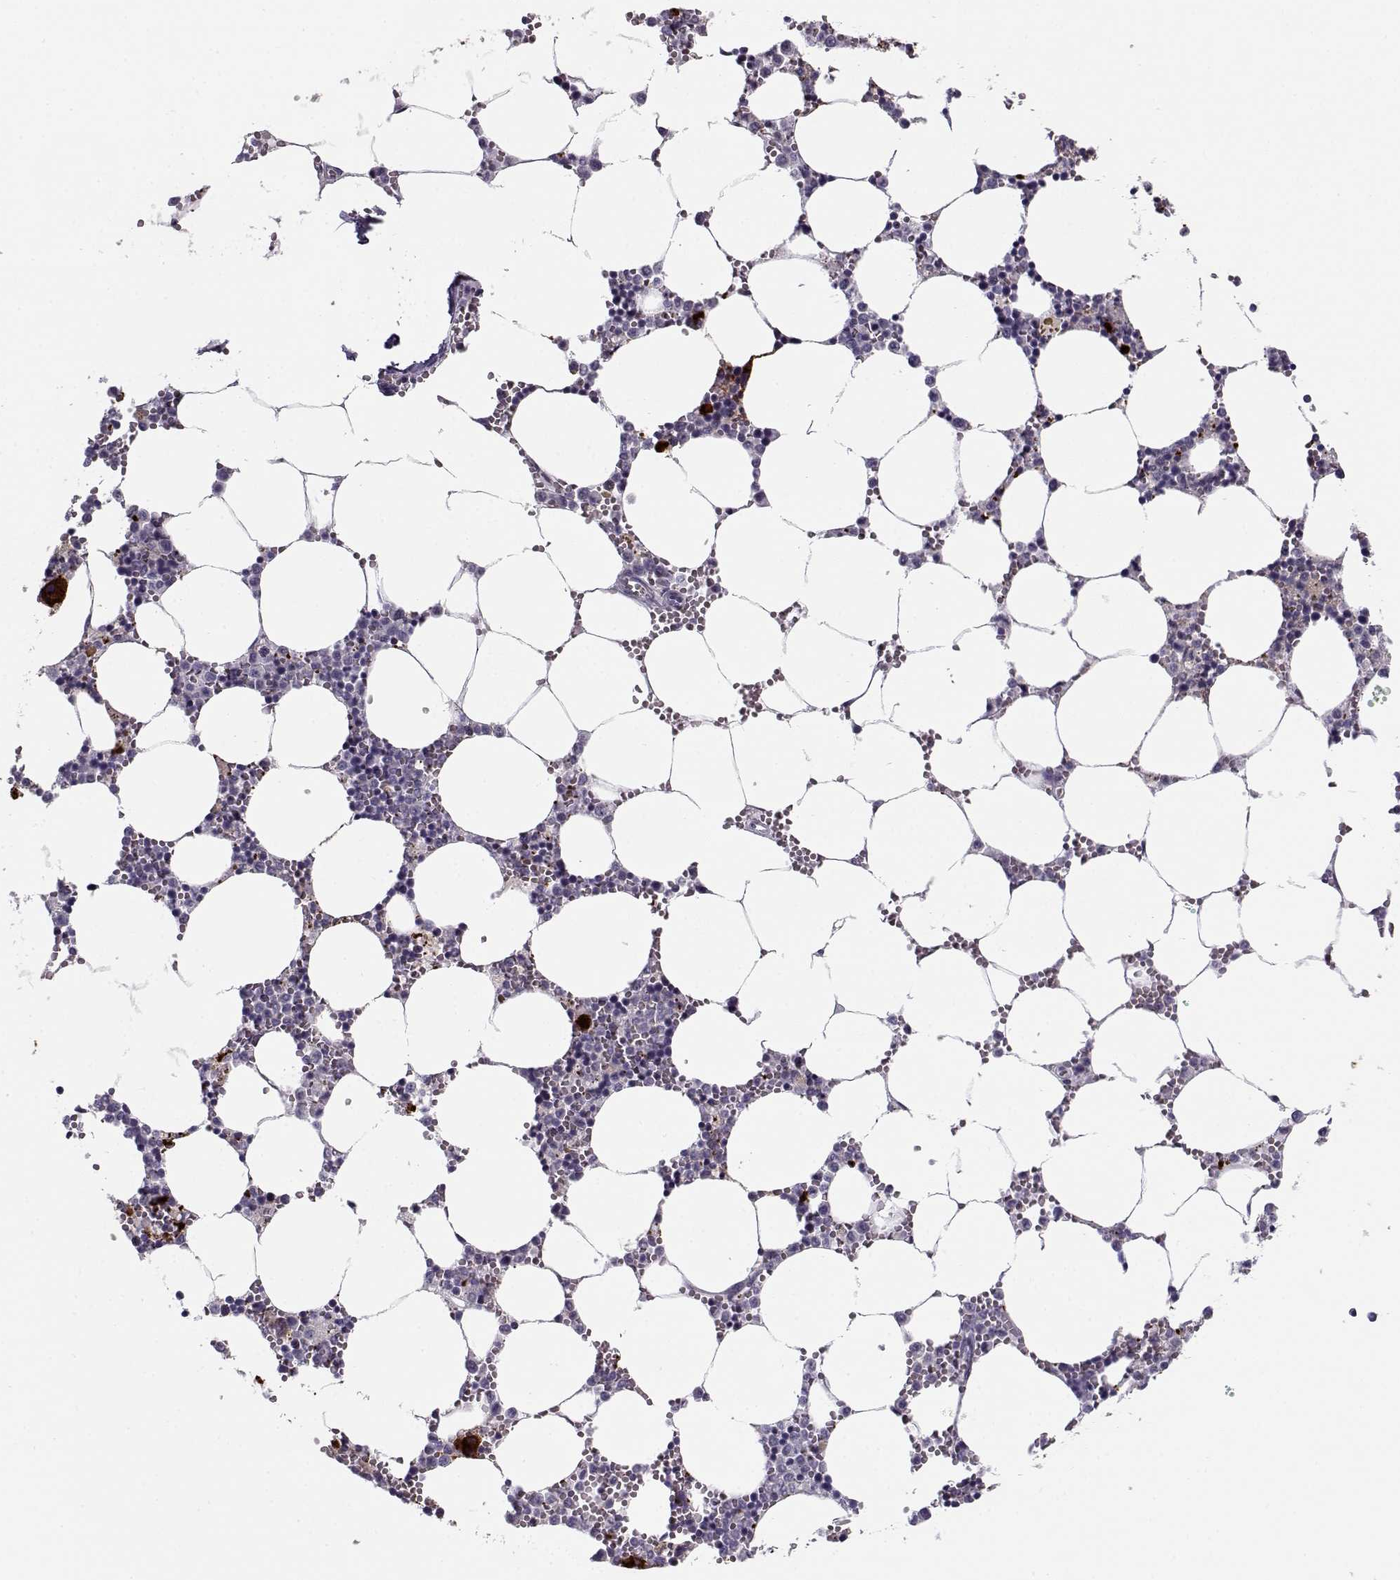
{"staining": {"intensity": "strong", "quantity": "<25%", "location": "cytoplasmic/membranous"}, "tissue": "bone marrow", "cell_type": "Hematopoietic cells", "image_type": "normal", "snomed": [{"axis": "morphology", "description": "Normal tissue, NOS"}, {"axis": "topography", "description": "Bone marrow"}], "caption": "Hematopoietic cells display strong cytoplasmic/membranous positivity in approximately <25% of cells in normal bone marrow. (IHC, brightfield microscopy, high magnification).", "gene": "KLF17", "patient": {"sex": "female", "age": 64}}